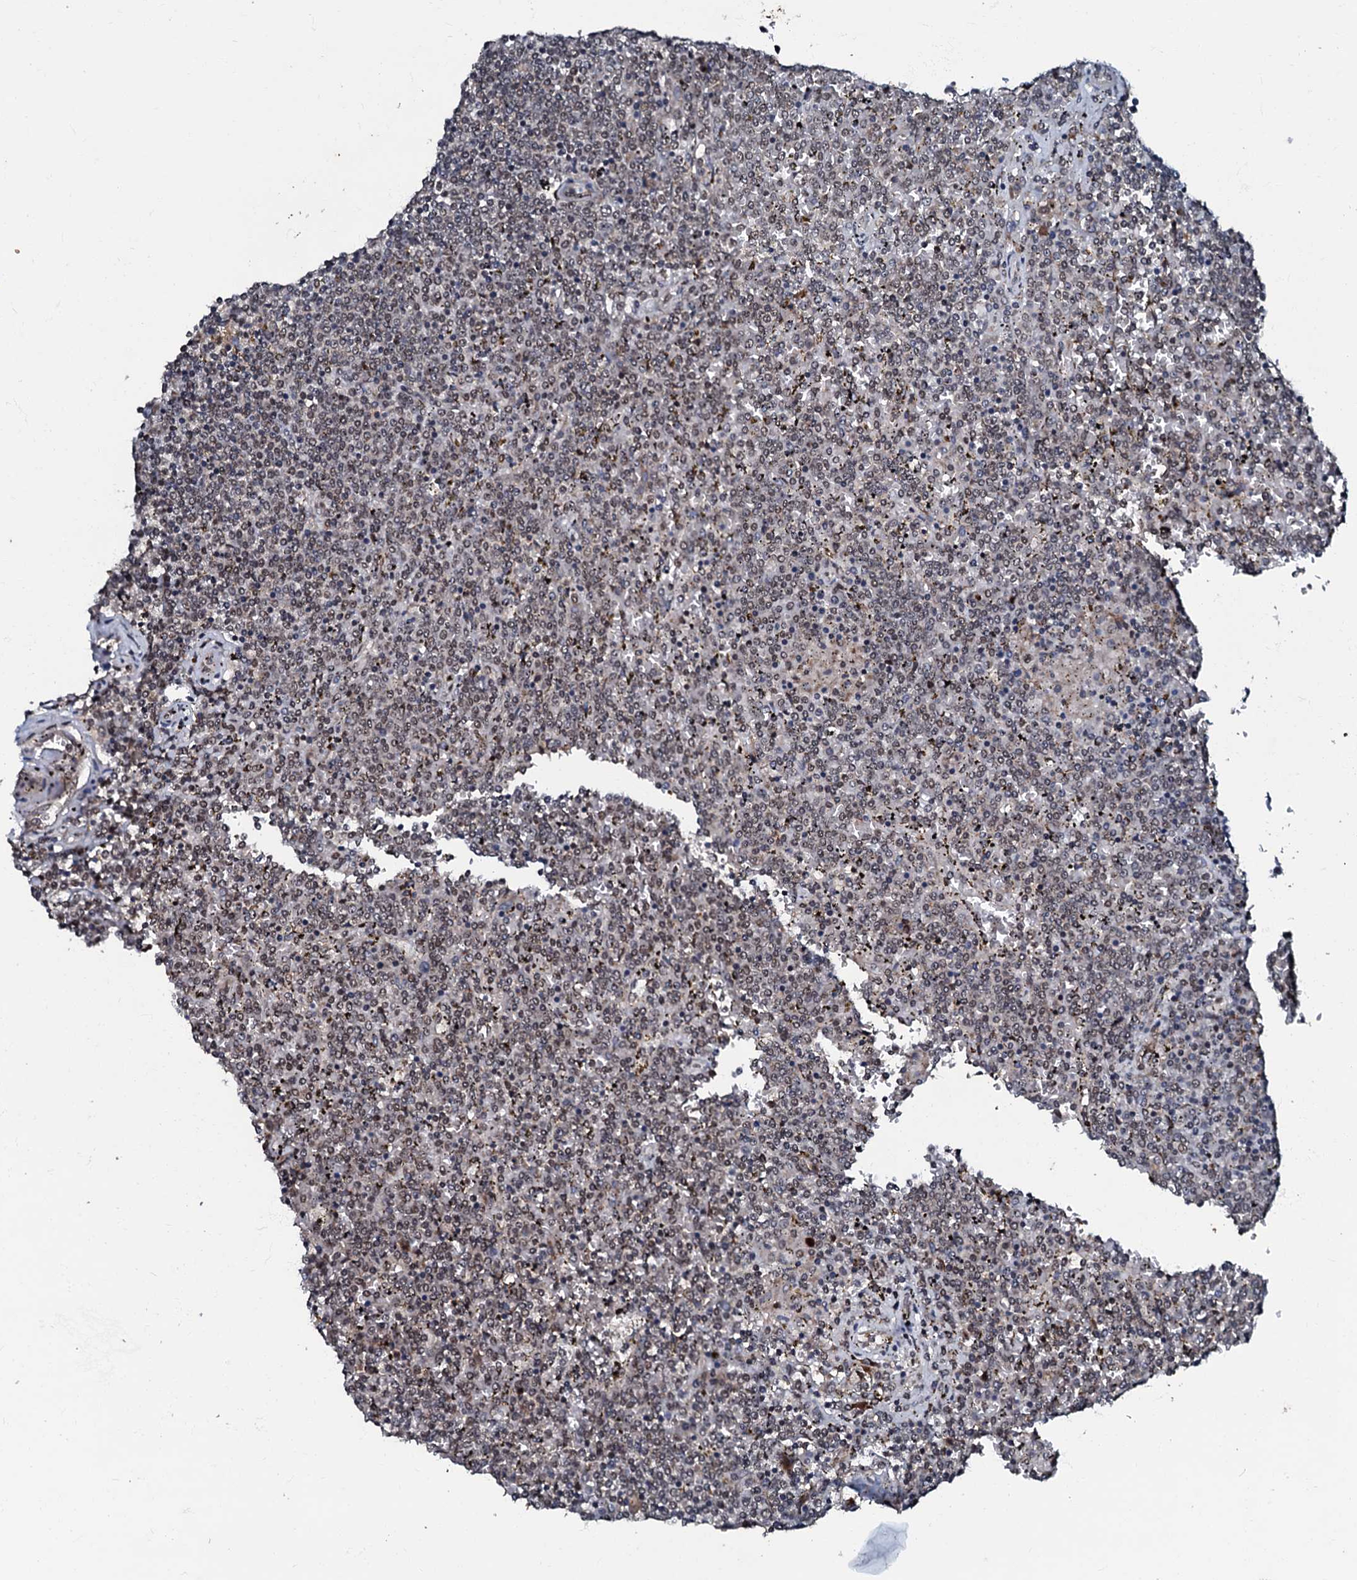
{"staining": {"intensity": "weak", "quantity": ">75%", "location": "nuclear"}, "tissue": "lymphoma", "cell_type": "Tumor cells", "image_type": "cancer", "snomed": [{"axis": "morphology", "description": "Malignant lymphoma, non-Hodgkin's type, Low grade"}, {"axis": "topography", "description": "Spleen"}], "caption": "The micrograph demonstrates immunohistochemical staining of low-grade malignant lymphoma, non-Hodgkin's type. There is weak nuclear expression is seen in about >75% of tumor cells.", "gene": "C18orf32", "patient": {"sex": "female", "age": 19}}